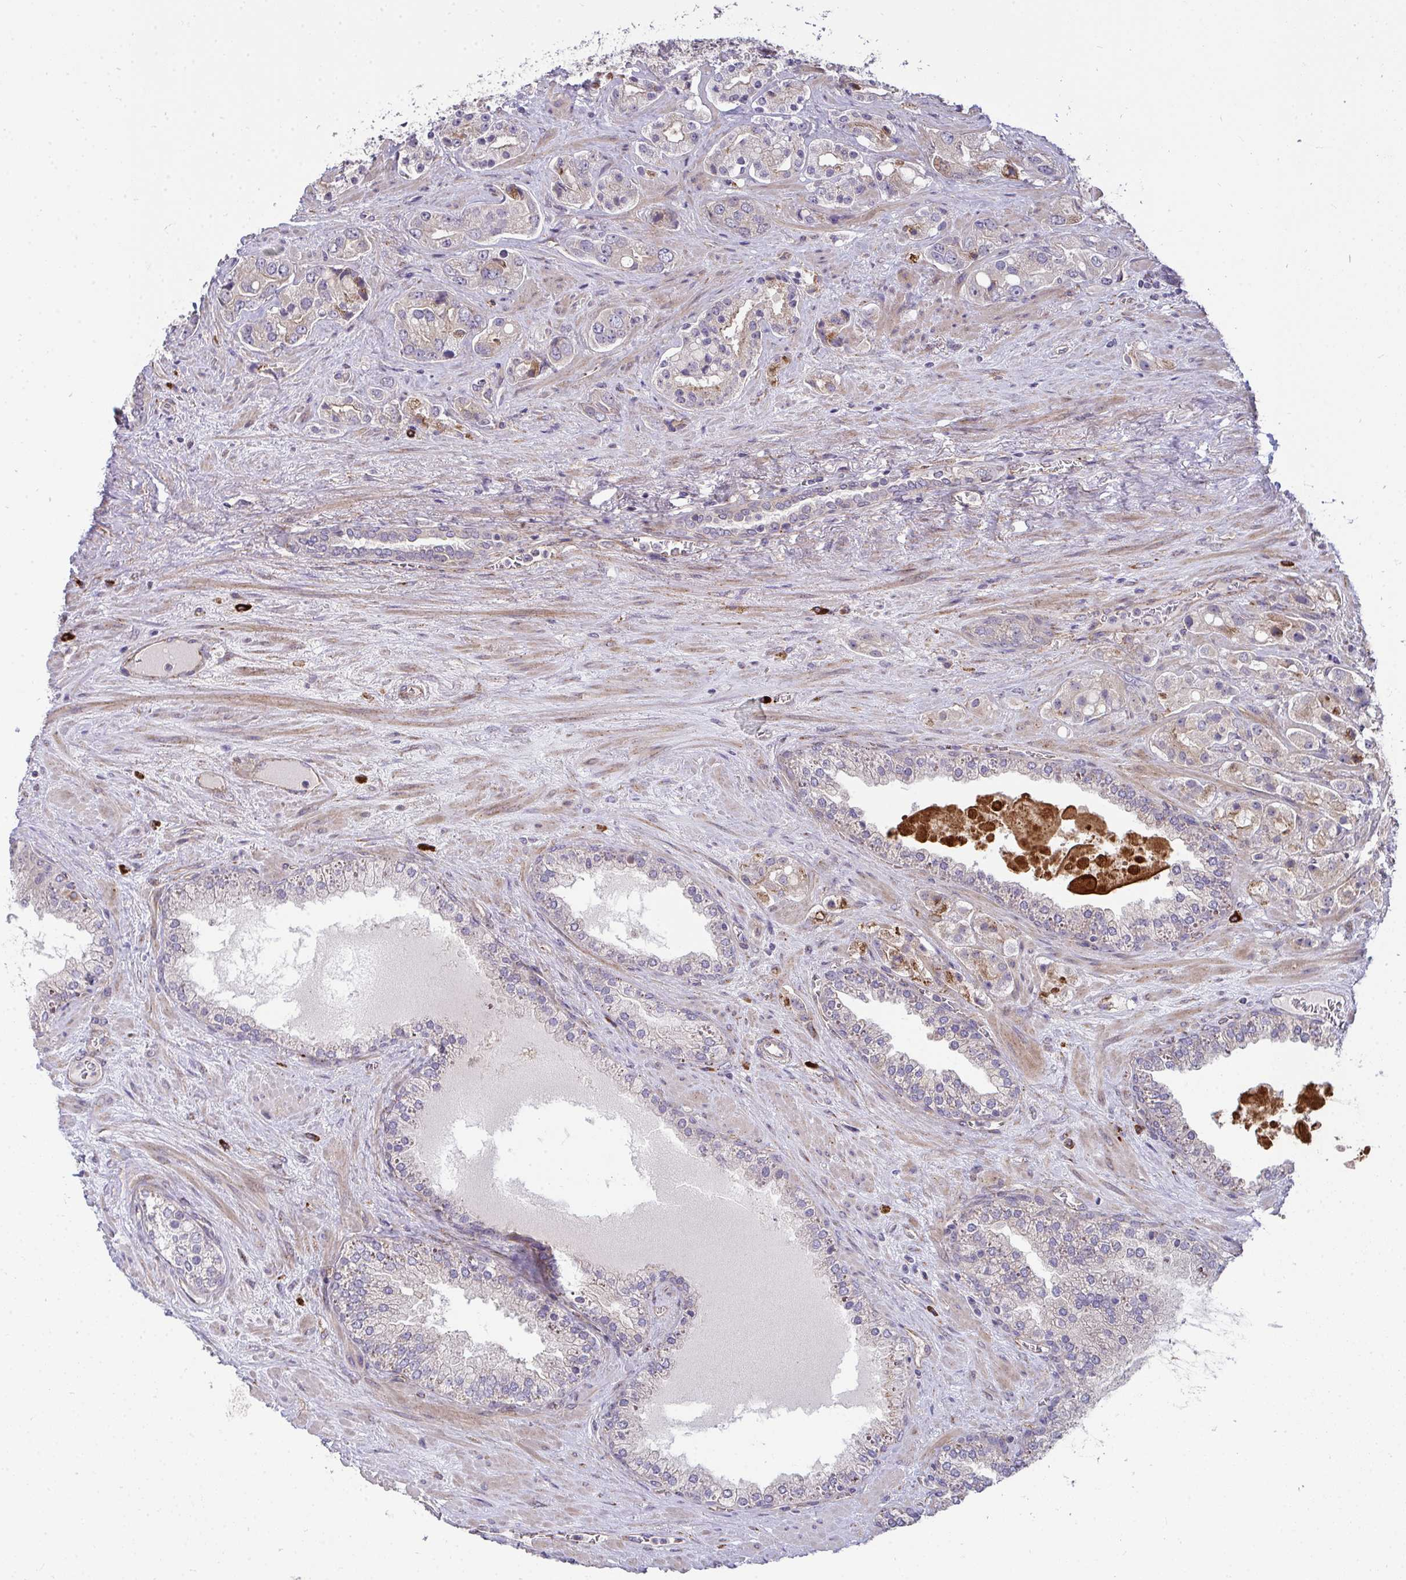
{"staining": {"intensity": "weak", "quantity": "<25%", "location": "cytoplasmic/membranous"}, "tissue": "prostate cancer", "cell_type": "Tumor cells", "image_type": "cancer", "snomed": [{"axis": "morphology", "description": "Adenocarcinoma, High grade"}, {"axis": "topography", "description": "Prostate"}], "caption": "IHC image of neoplastic tissue: human adenocarcinoma (high-grade) (prostate) stained with DAB (3,3'-diaminobenzidine) shows no significant protein staining in tumor cells.", "gene": "SH2D1B", "patient": {"sex": "male", "age": 67}}